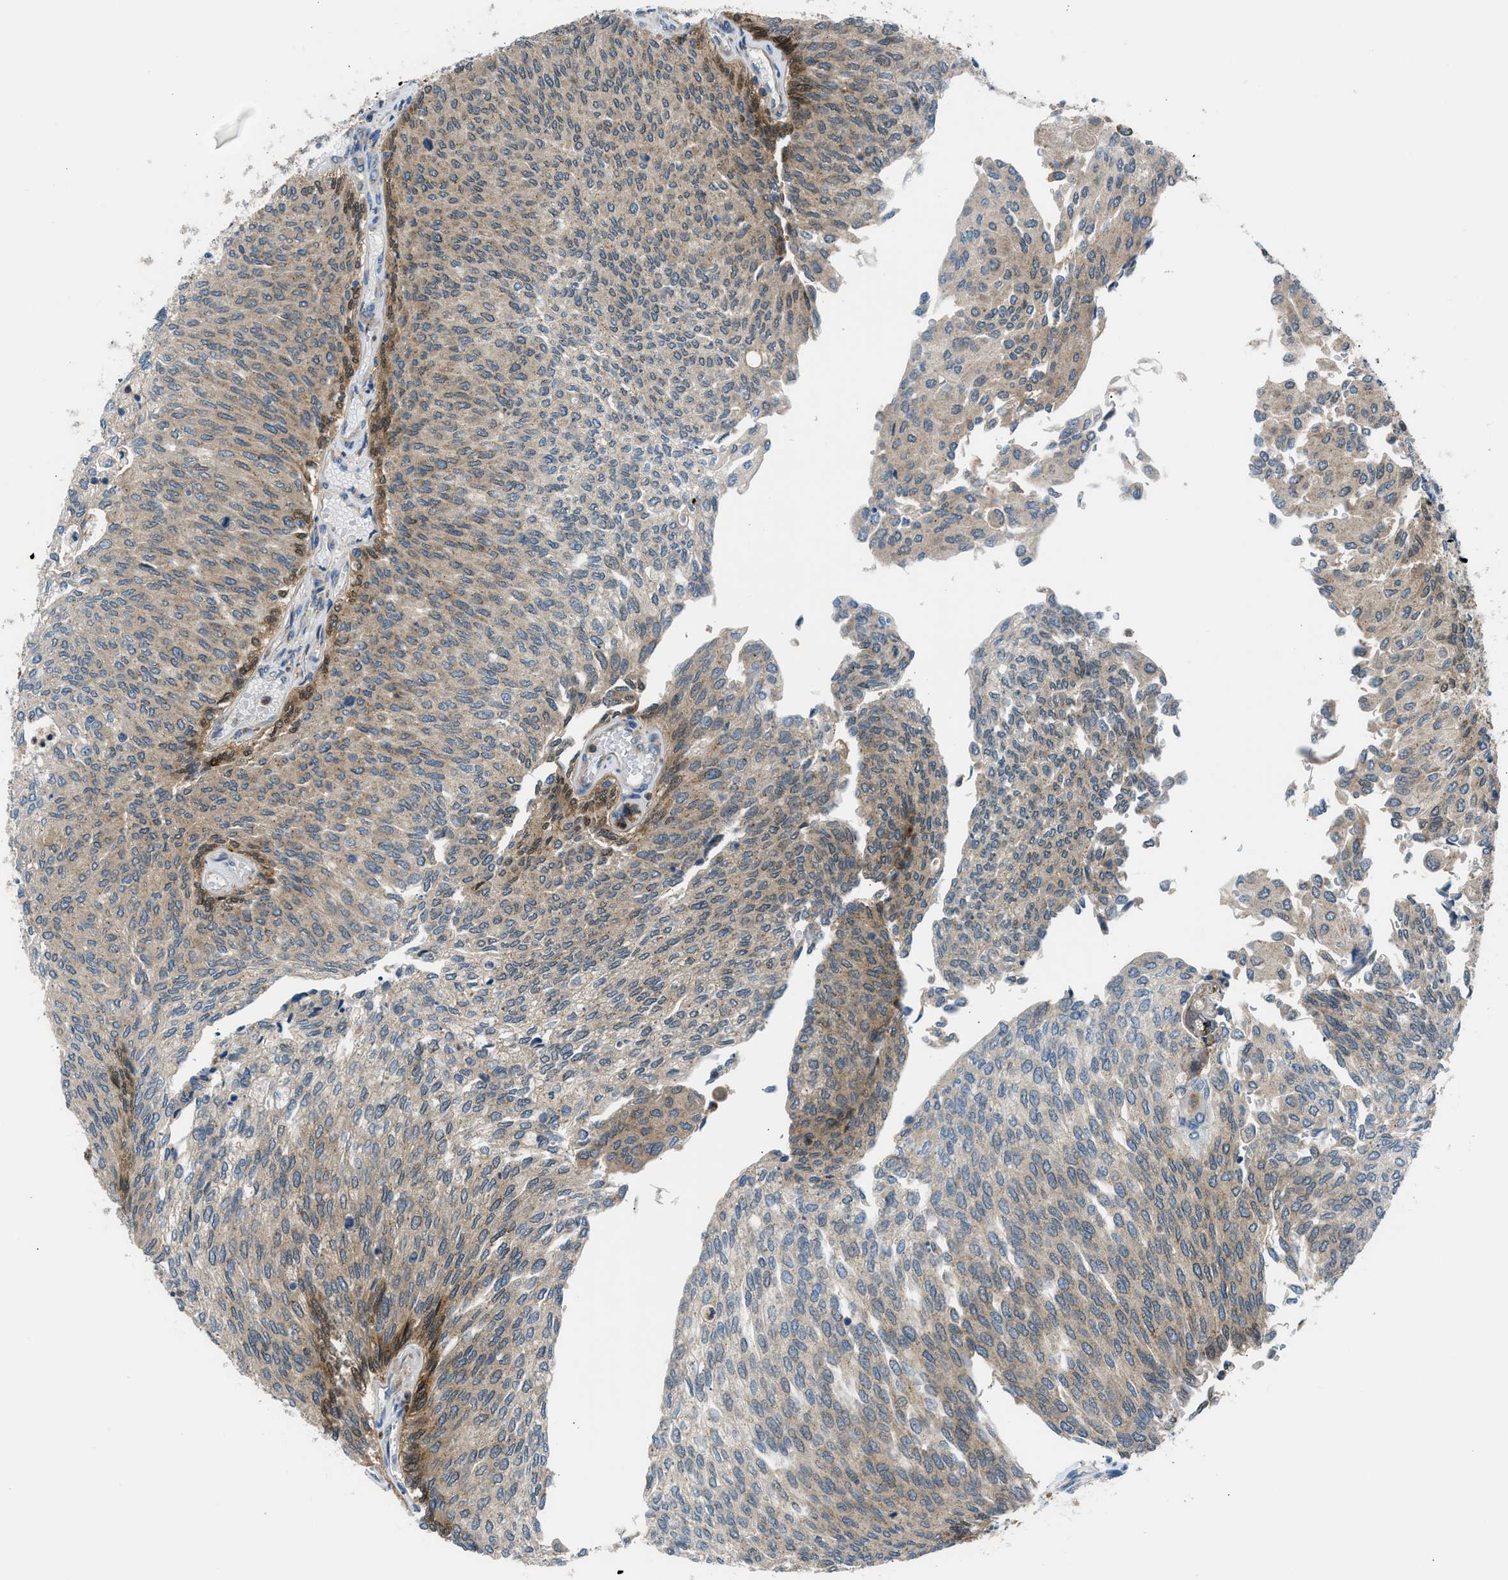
{"staining": {"intensity": "weak", "quantity": ">75%", "location": "cytoplasmic/membranous"}, "tissue": "urothelial cancer", "cell_type": "Tumor cells", "image_type": "cancer", "snomed": [{"axis": "morphology", "description": "Urothelial carcinoma, Low grade"}, {"axis": "topography", "description": "Urinary bladder"}], "caption": "Human urothelial cancer stained with a protein marker shows weak staining in tumor cells.", "gene": "EDARADD", "patient": {"sex": "female", "age": 79}}